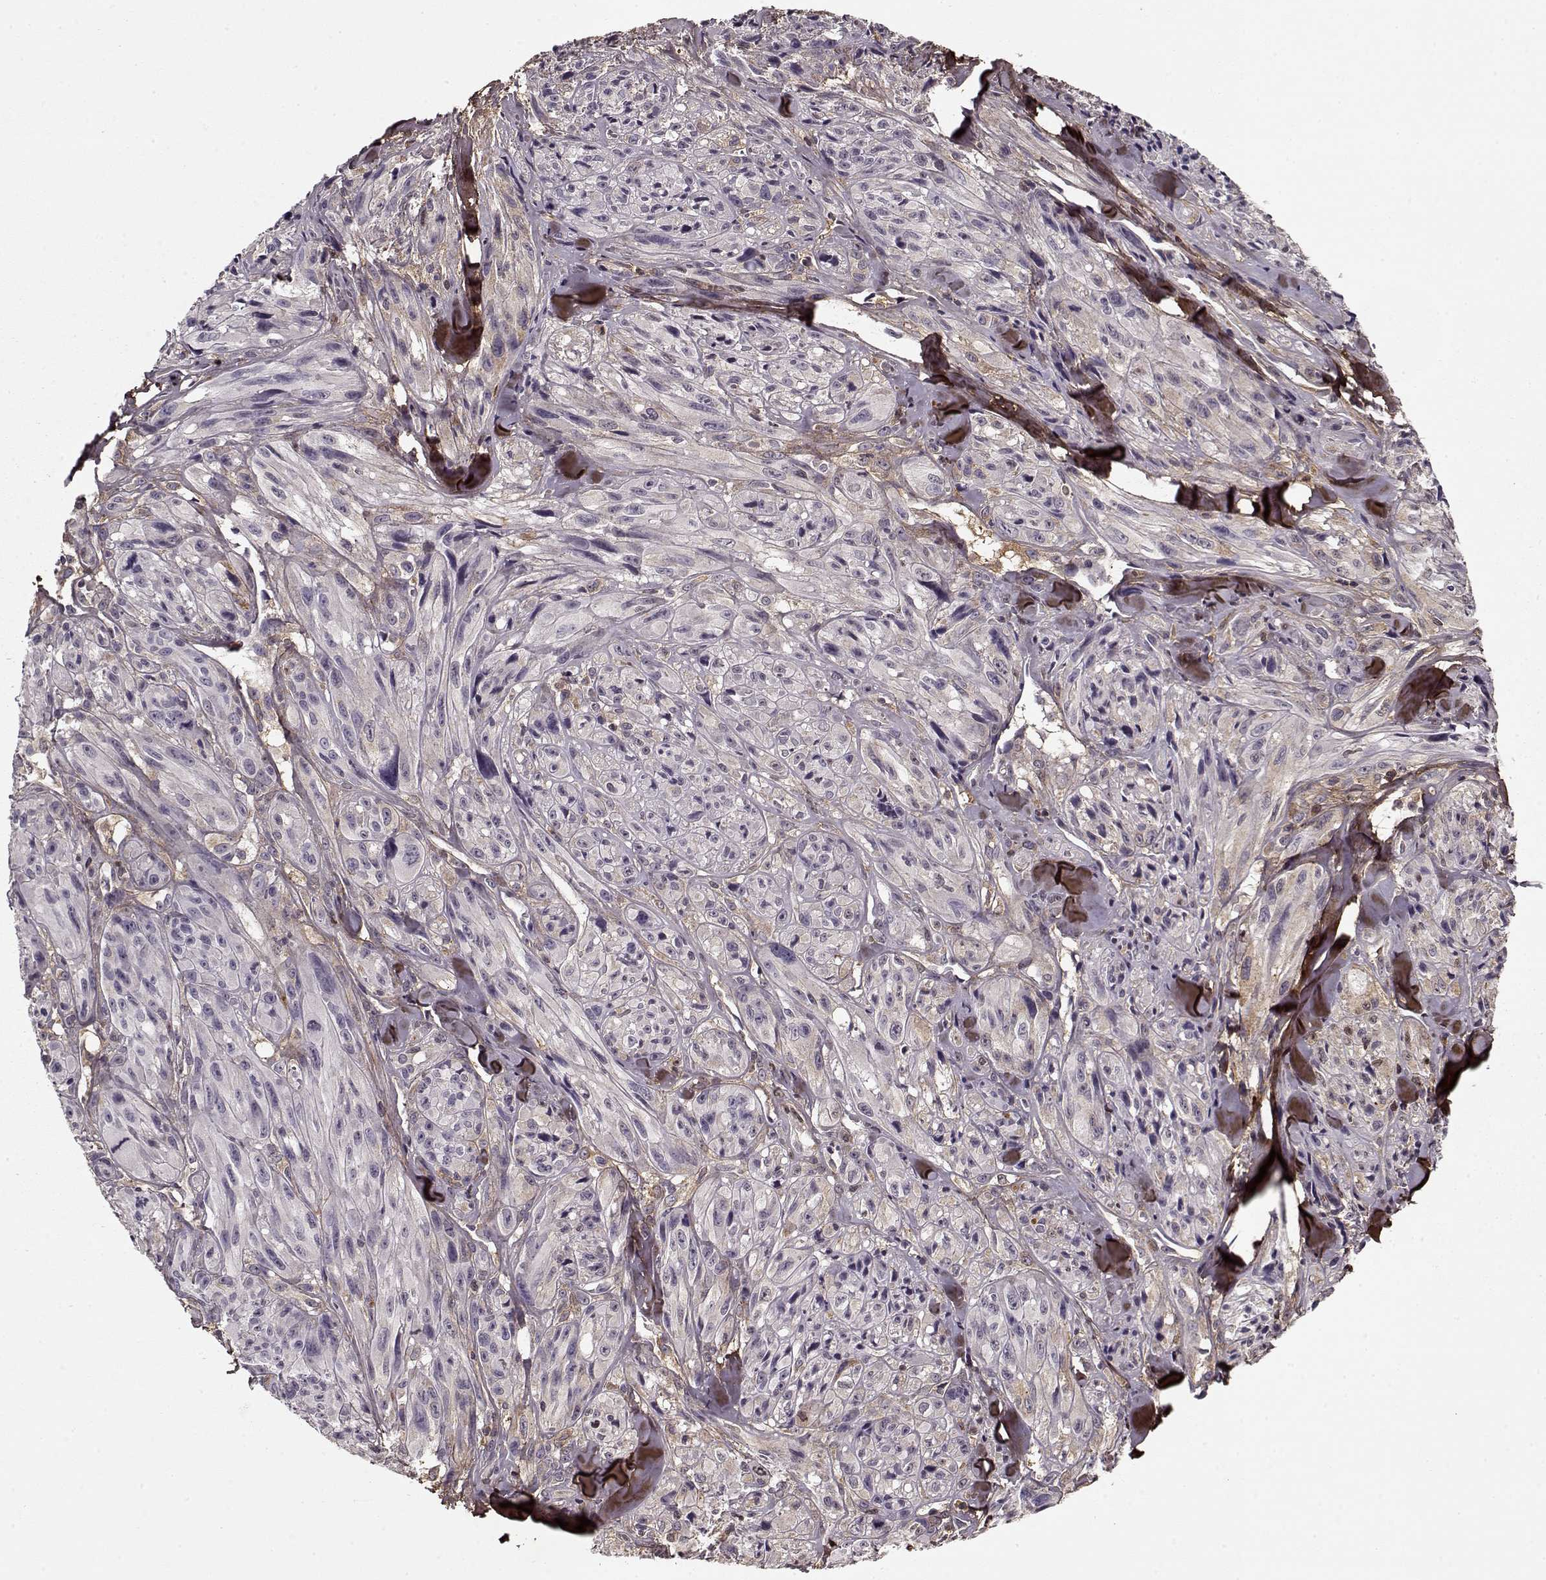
{"staining": {"intensity": "negative", "quantity": "none", "location": "none"}, "tissue": "melanoma", "cell_type": "Tumor cells", "image_type": "cancer", "snomed": [{"axis": "morphology", "description": "Malignant melanoma, NOS"}, {"axis": "topography", "description": "Skin"}], "caption": "Melanoma stained for a protein using immunohistochemistry (IHC) reveals no positivity tumor cells.", "gene": "LUM", "patient": {"sex": "male", "age": 67}}